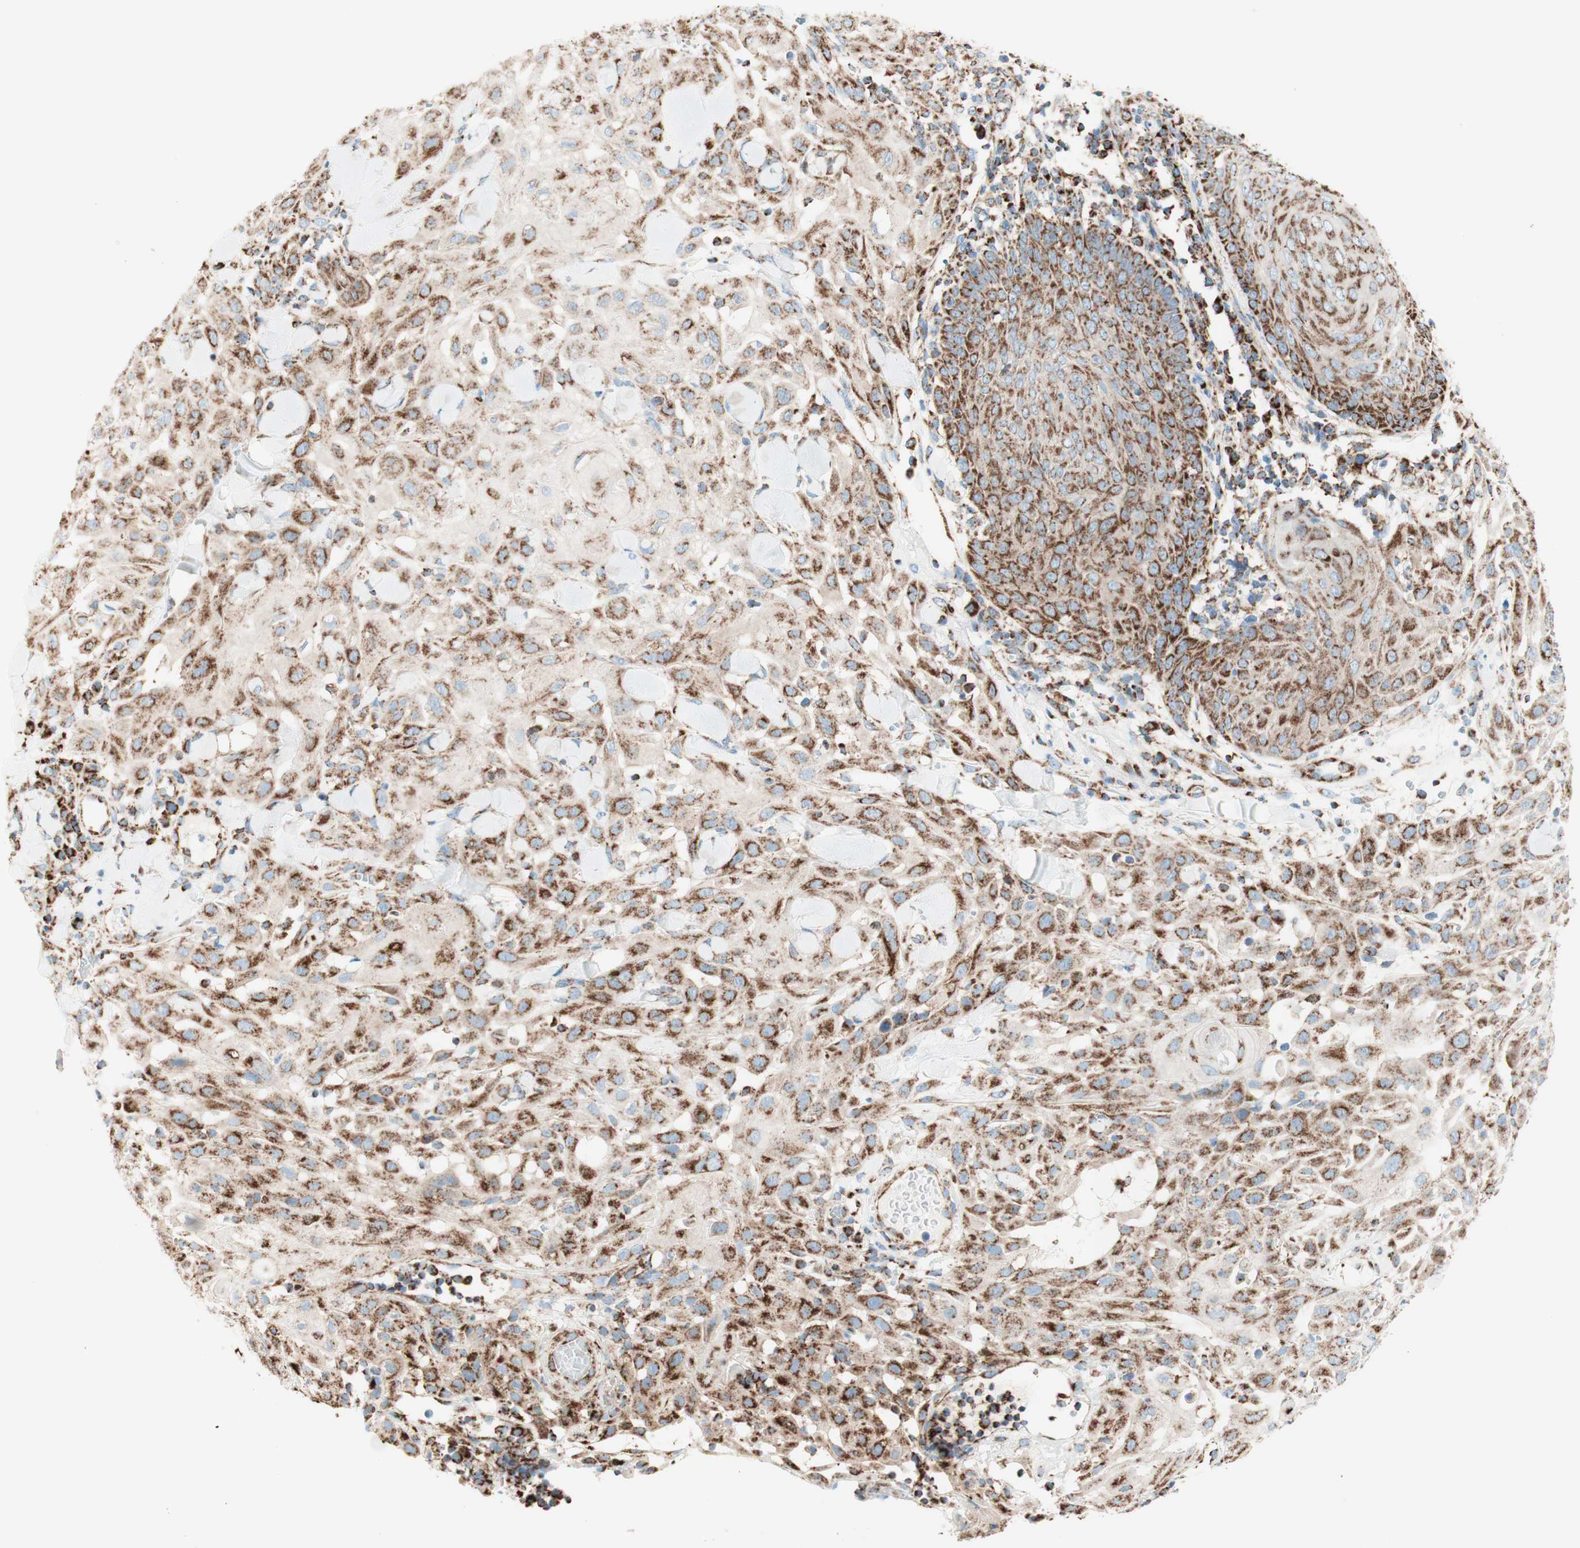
{"staining": {"intensity": "strong", "quantity": ">75%", "location": "cytoplasmic/membranous"}, "tissue": "skin cancer", "cell_type": "Tumor cells", "image_type": "cancer", "snomed": [{"axis": "morphology", "description": "Squamous cell carcinoma, NOS"}, {"axis": "topography", "description": "Skin"}], "caption": "Tumor cells show strong cytoplasmic/membranous staining in approximately >75% of cells in skin cancer (squamous cell carcinoma).", "gene": "TOMM20", "patient": {"sex": "male", "age": 24}}